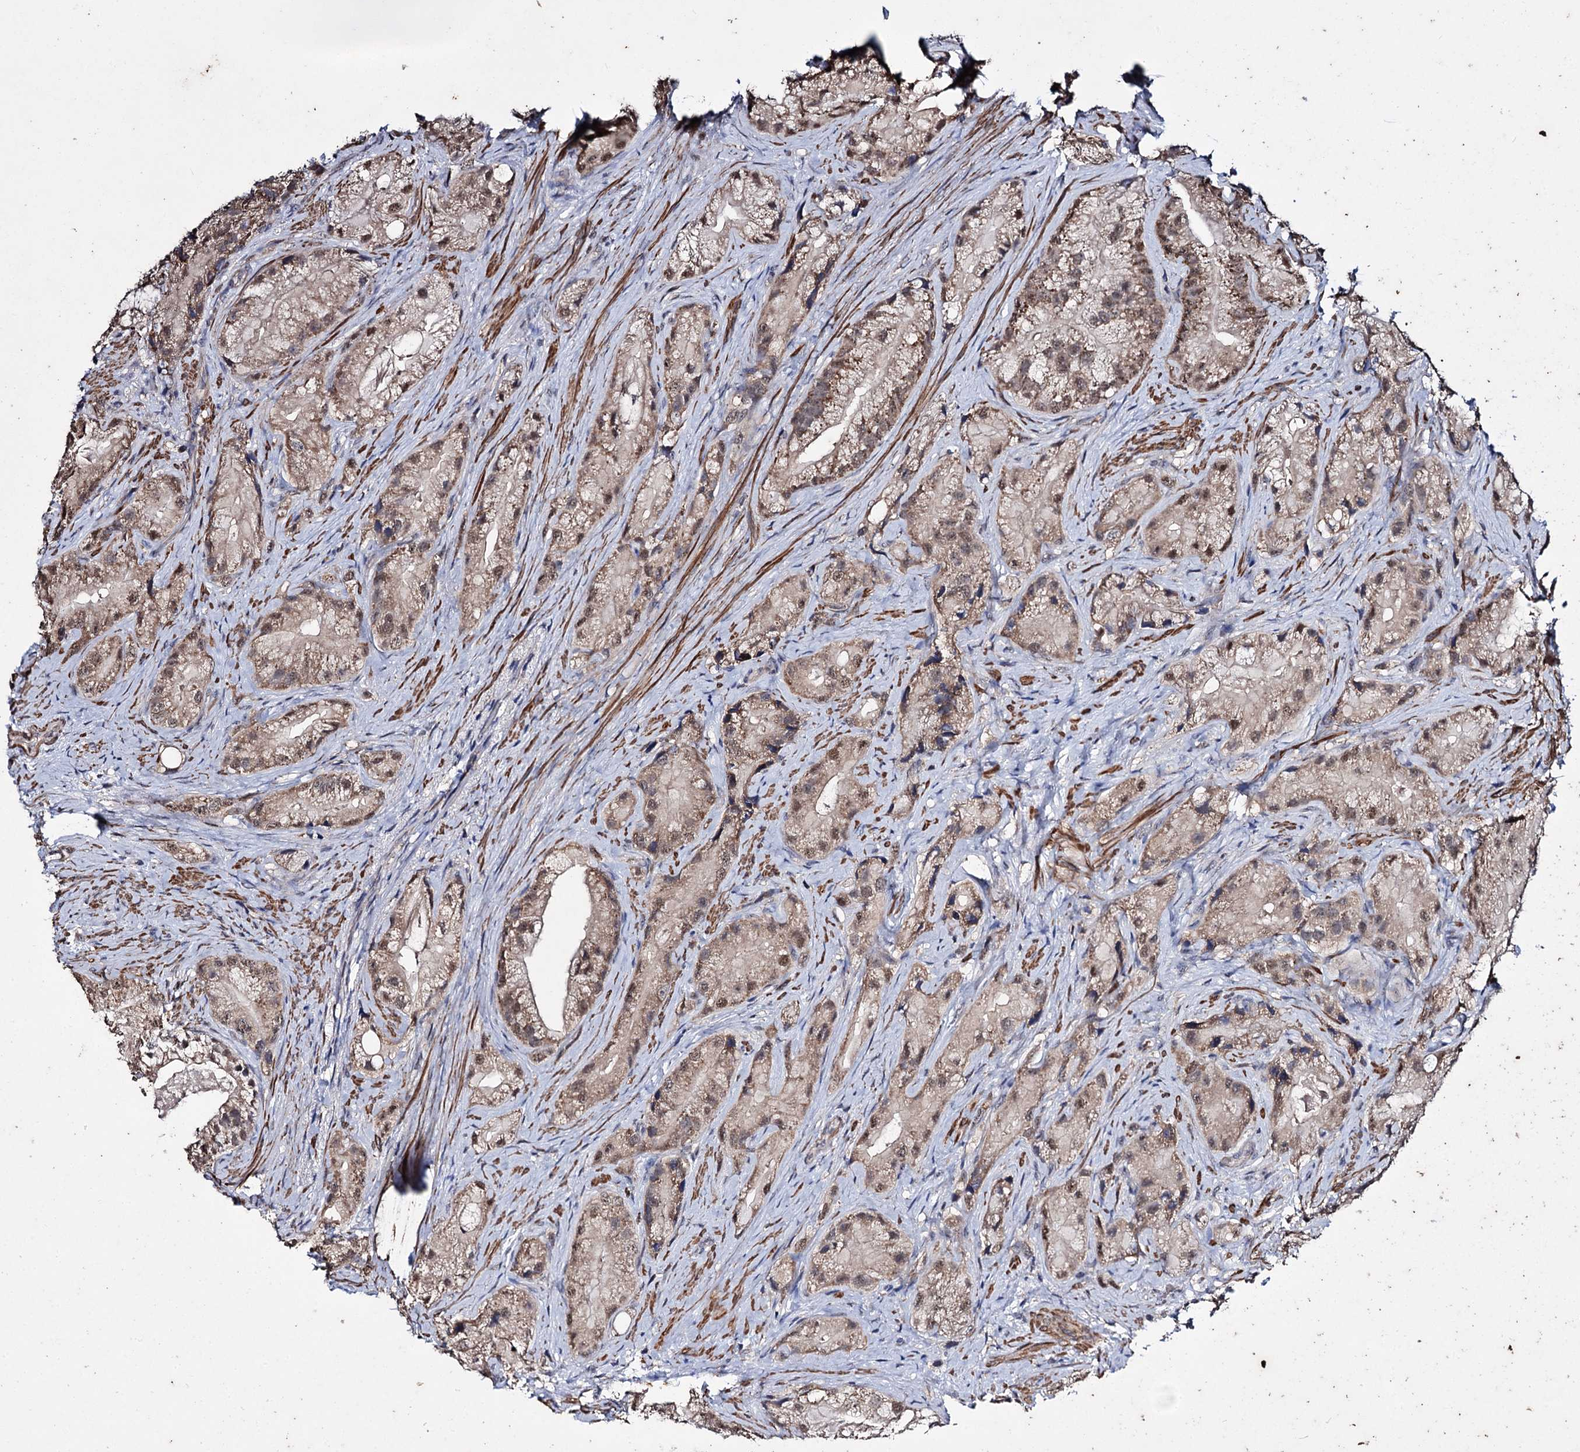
{"staining": {"intensity": "moderate", "quantity": ">75%", "location": "cytoplasmic/membranous,nuclear"}, "tissue": "prostate cancer", "cell_type": "Tumor cells", "image_type": "cancer", "snomed": [{"axis": "morphology", "description": "Adenocarcinoma, Low grade"}, {"axis": "topography", "description": "Prostate"}], "caption": "IHC staining of prostate cancer (adenocarcinoma (low-grade)), which reveals medium levels of moderate cytoplasmic/membranous and nuclear positivity in about >75% of tumor cells indicating moderate cytoplasmic/membranous and nuclear protein positivity. The staining was performed using DAB (brown) for protein detection and nuclei were counterstained in hematoxylin (blue).", "gene": "CLPB", "patient": {"sex": "male", "age": 71}}